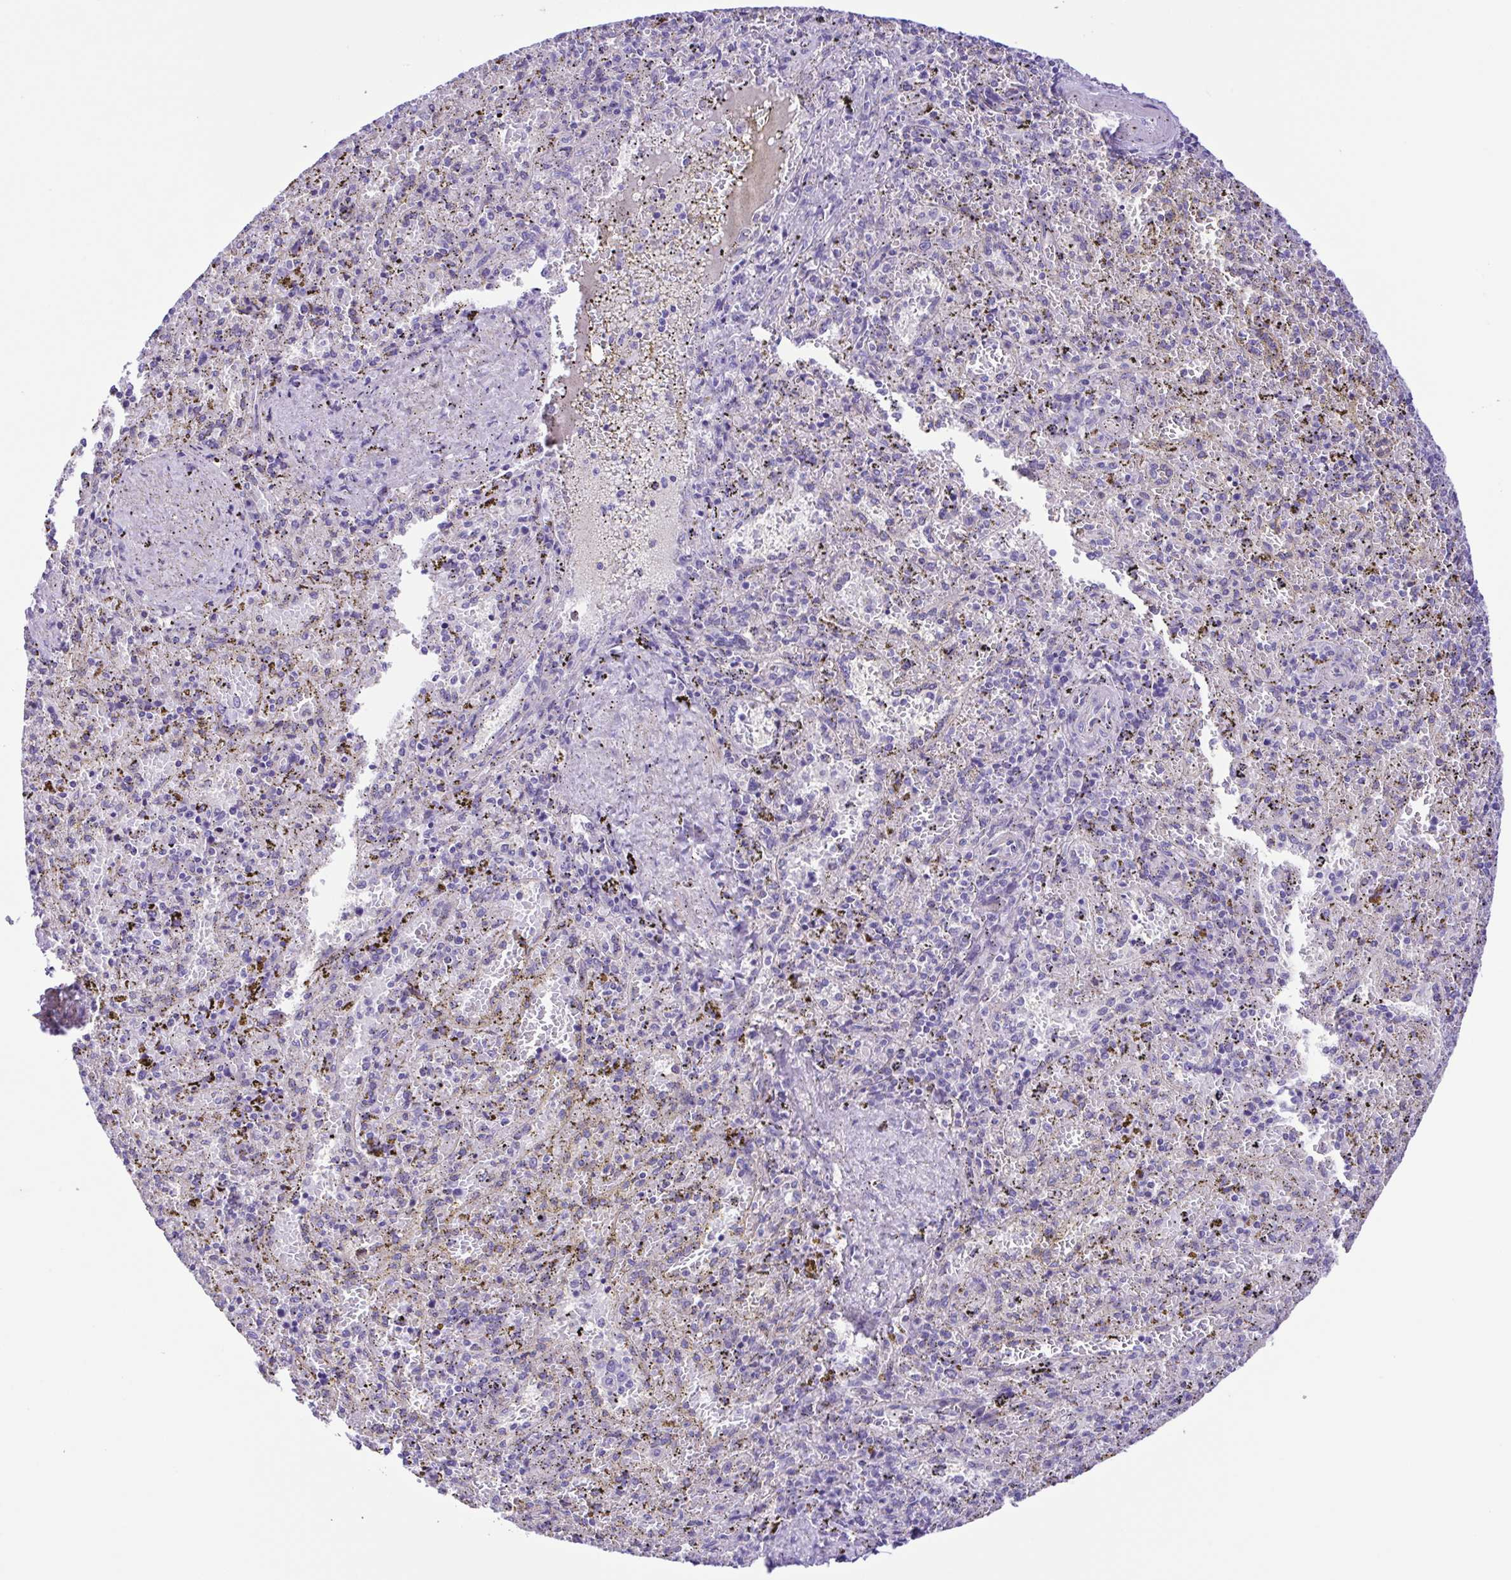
{"staining": {"intensity": "negative", "quantity": "none", "location": "none"}, "tissue": "spleen", "cell_type": "Cells in red pulp", "image_type": "normal", "snomed": [{"axis": "morphology", "description": "Normal tissue, NOS"}, {"axis": "topography", "description": "Spleen"}], "caption": "Immunohistochemical staining of benign human spleen exhibits no significant positivity in cells in red pulp.", "gene": "ISM2", "patient": {"sex": "female", "age": 50}}